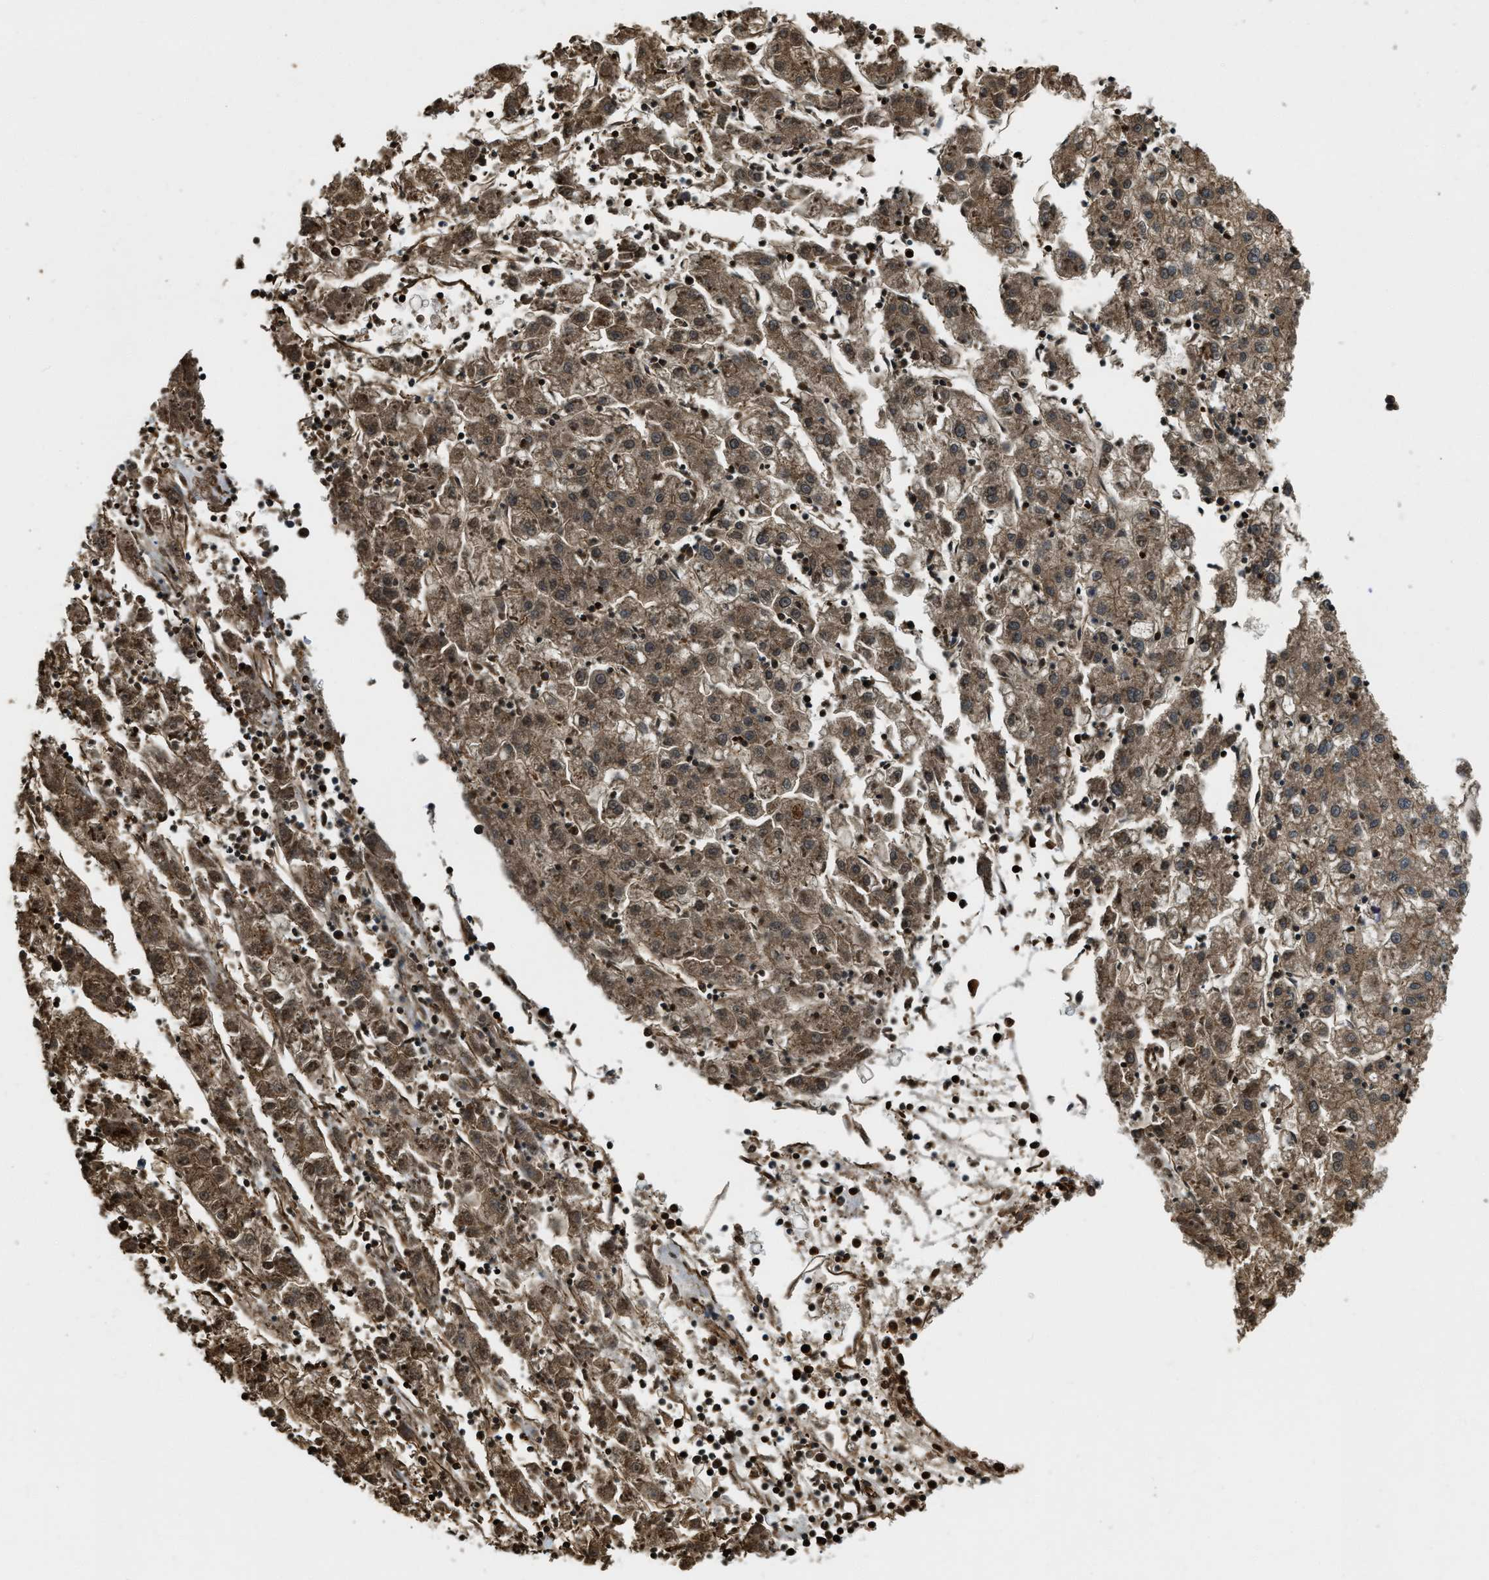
{"staining": {"intensity": "moderate", "quantity": ">75%", "location": "cytoplasmic/membranous,nuclear"}, "tissue": "liver cancer", "cell_type": "Tumor cells", "image_type": "cancer", "snomed": [{"axis": "morphology", "description": "Carcinoma, Hepatocellular, NOS"}, {"axis": "topography", "description": "Liver"}], "caption": "Human hepatocellular carcinoma (liver) stained with a protein marker reveals moderate staining in tumor cells.", "gene": "YARS1", "patient": {"sex": "male", "age": 72}}